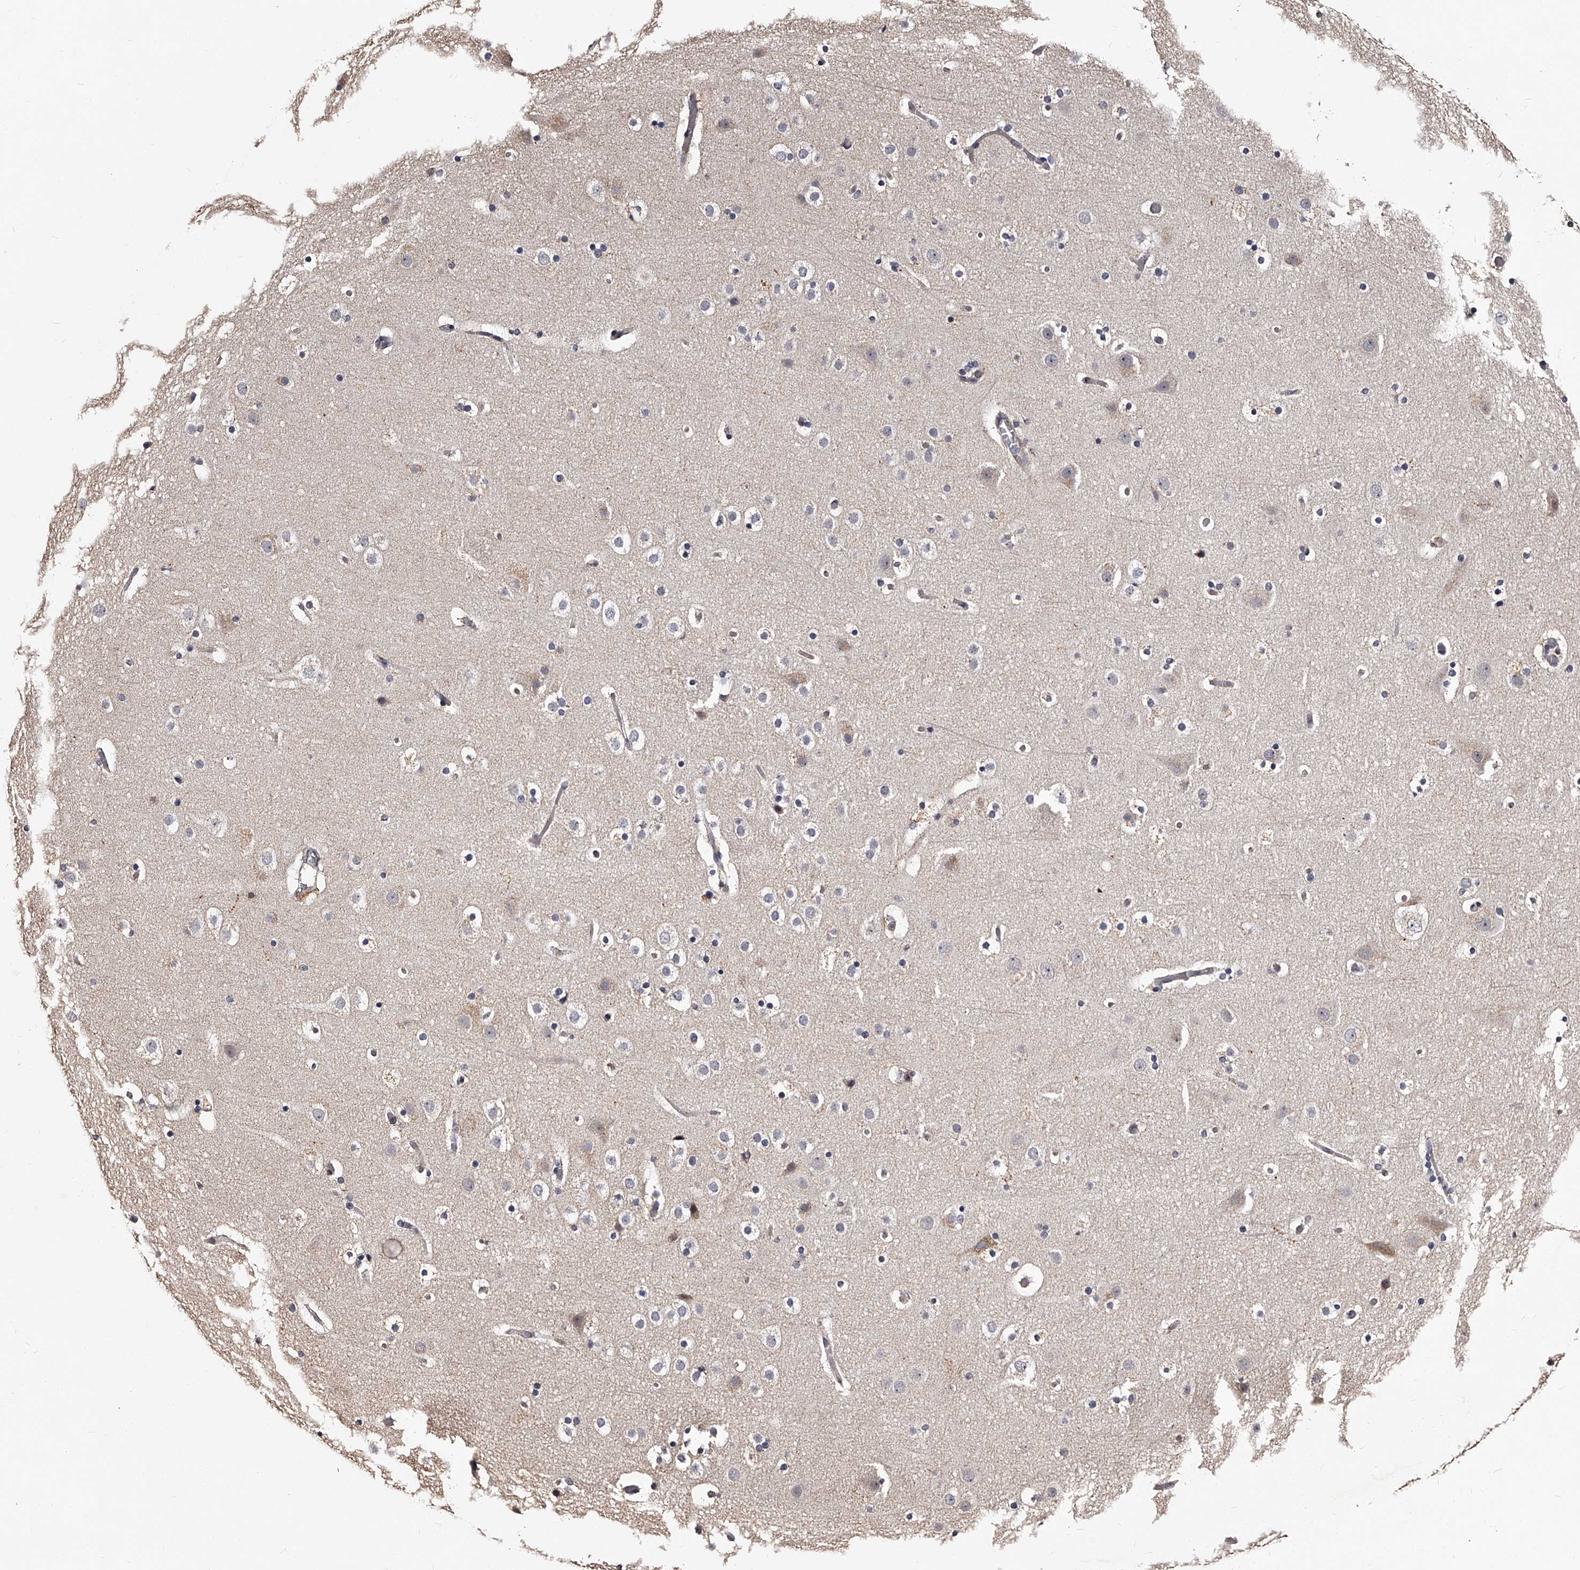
{"staining": {"intensity": "weak", "quantity": "<25%", "location": "cytoplasmic/membranous"}, "tissue": "cerebral cortex", "cell_type": "Endothelial cells", "image_type": "normal", "snomed": [{"axis": "morphology", "description": "Normal tissue, NOS"}, {"axis": "topography", "description": "Cerebral cortex"}], "caption": "This histopathology image is of benign cerebral cortex stained with immunohistochemistry (IHC) to label a protein in brown with the nuclei are counter-stained blue. There is no staining in endothelial cells.", "gene": "RSC1A1", "patient": {"sex": "male", "age": 57}}